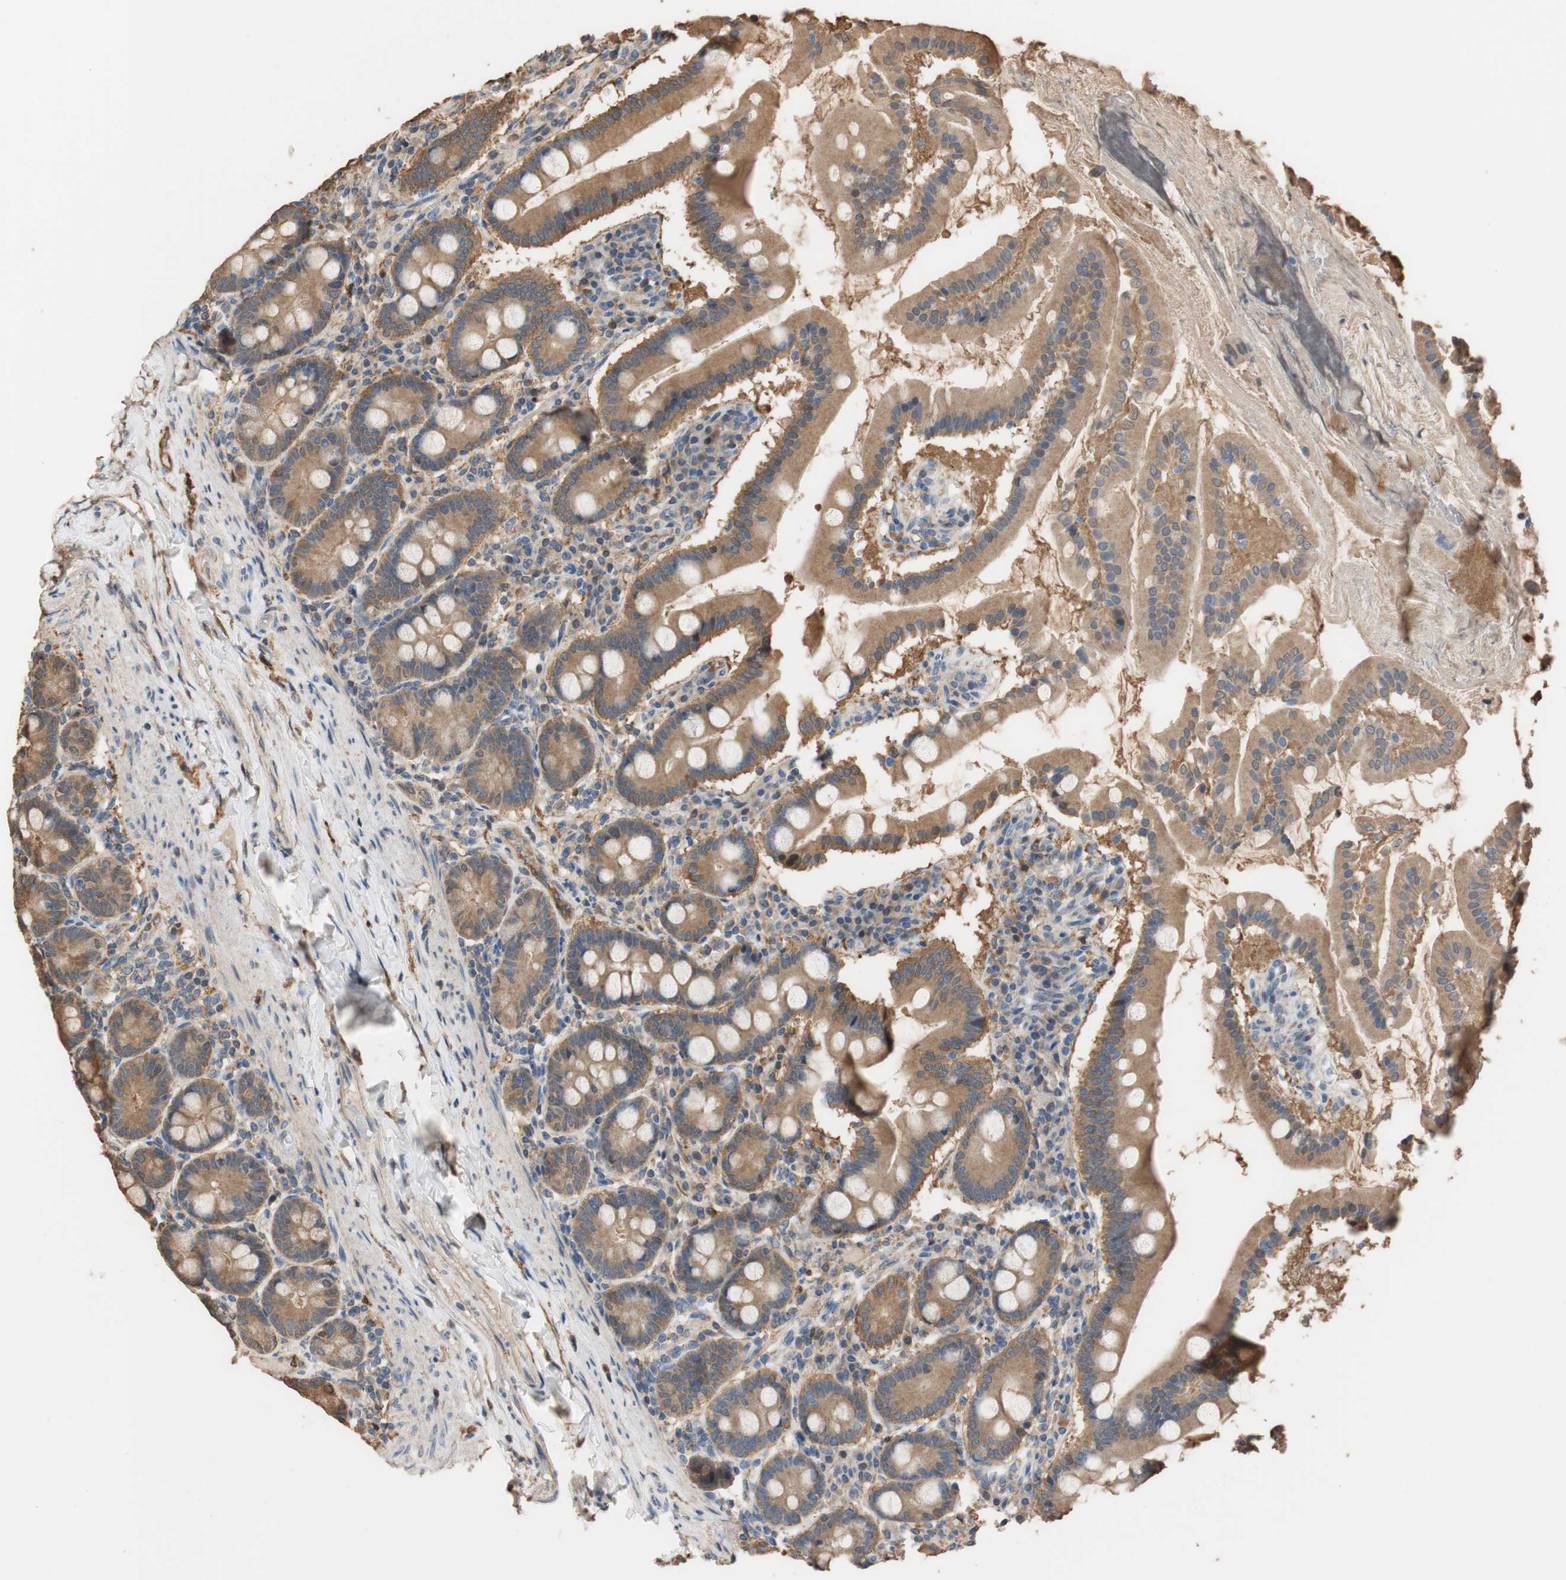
{"staining": {"intensity": "moderate", "quantity": ">75%", "location": "cytoplasmic/membranous"}, "tissue": "duodenum", "cell_type": "Glandular cells", "image_type": "normal", "snomed": [{"axis": "morphology", "description": "Normal tissue, NOS"}, {"axis": "topography", "description": "Duodenum"}], "caption": "DAB (3,3'-diaminobenzidine) immunohistochemical staining of benign human duodenum demonstrates moderate cytoplasmic/membranous protein positivity in about >75% of glandular cells.", "gene": "ALDH1A2", "patient": {"sex": "male", "age": 50}}